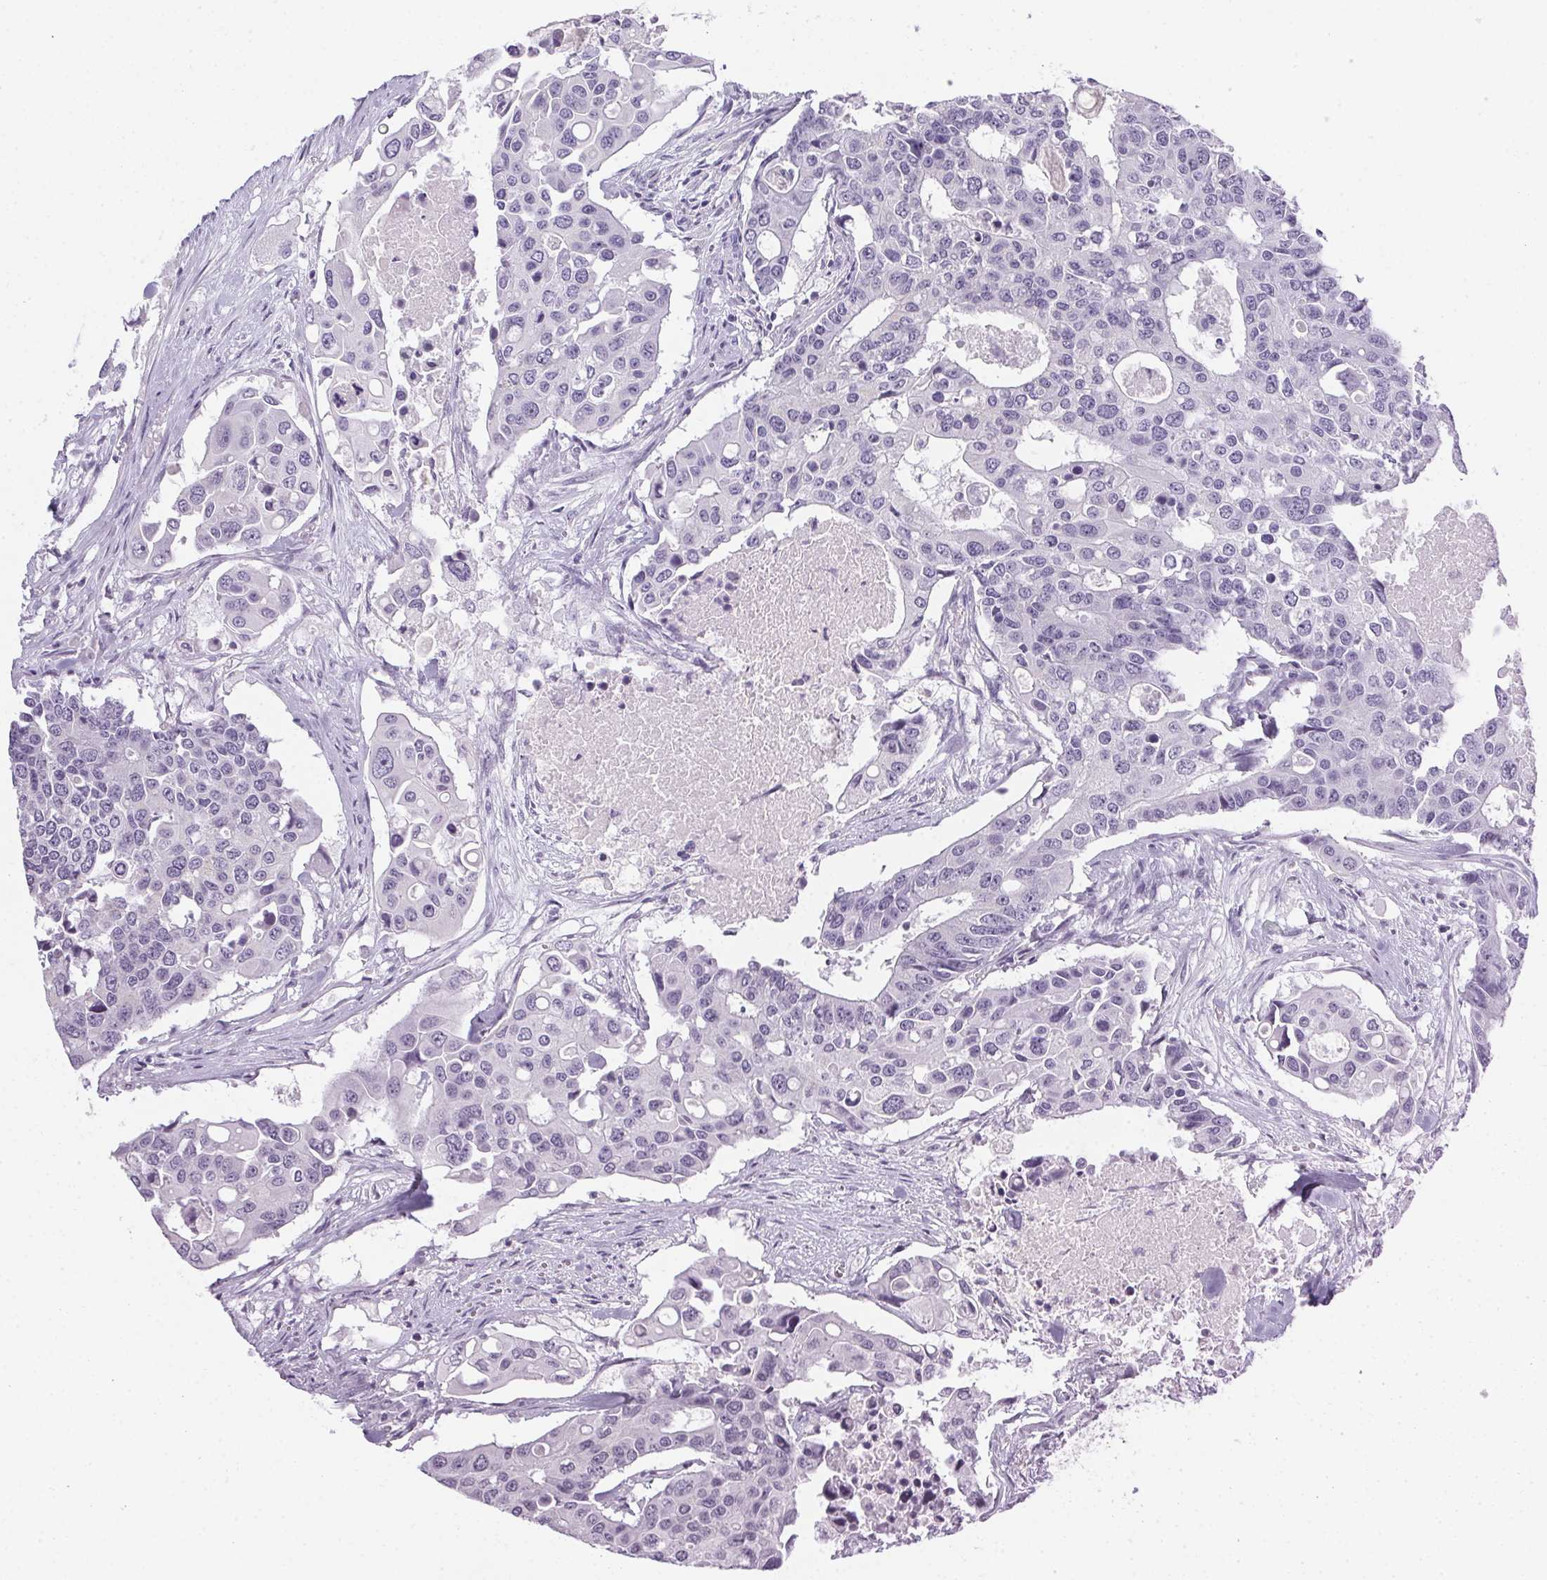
{"staining": {"intensity": "negative", "quantity": "none", "location": "none"}, "tissue": "colorectal cancer", "cell_type": "Tumor cells", "image_type": "cancer", "snomed": [{"axis": "morphology", "description": "Adenocarcinoma, NOS"}, {"axis": "topography", "description": "Colon"}], "caption": "Tumor cells are negative for protein expression in human colorectal adenocarcinoma.", "gene": "TMEM72", "patient": {"sex": "male", "age": 77}}